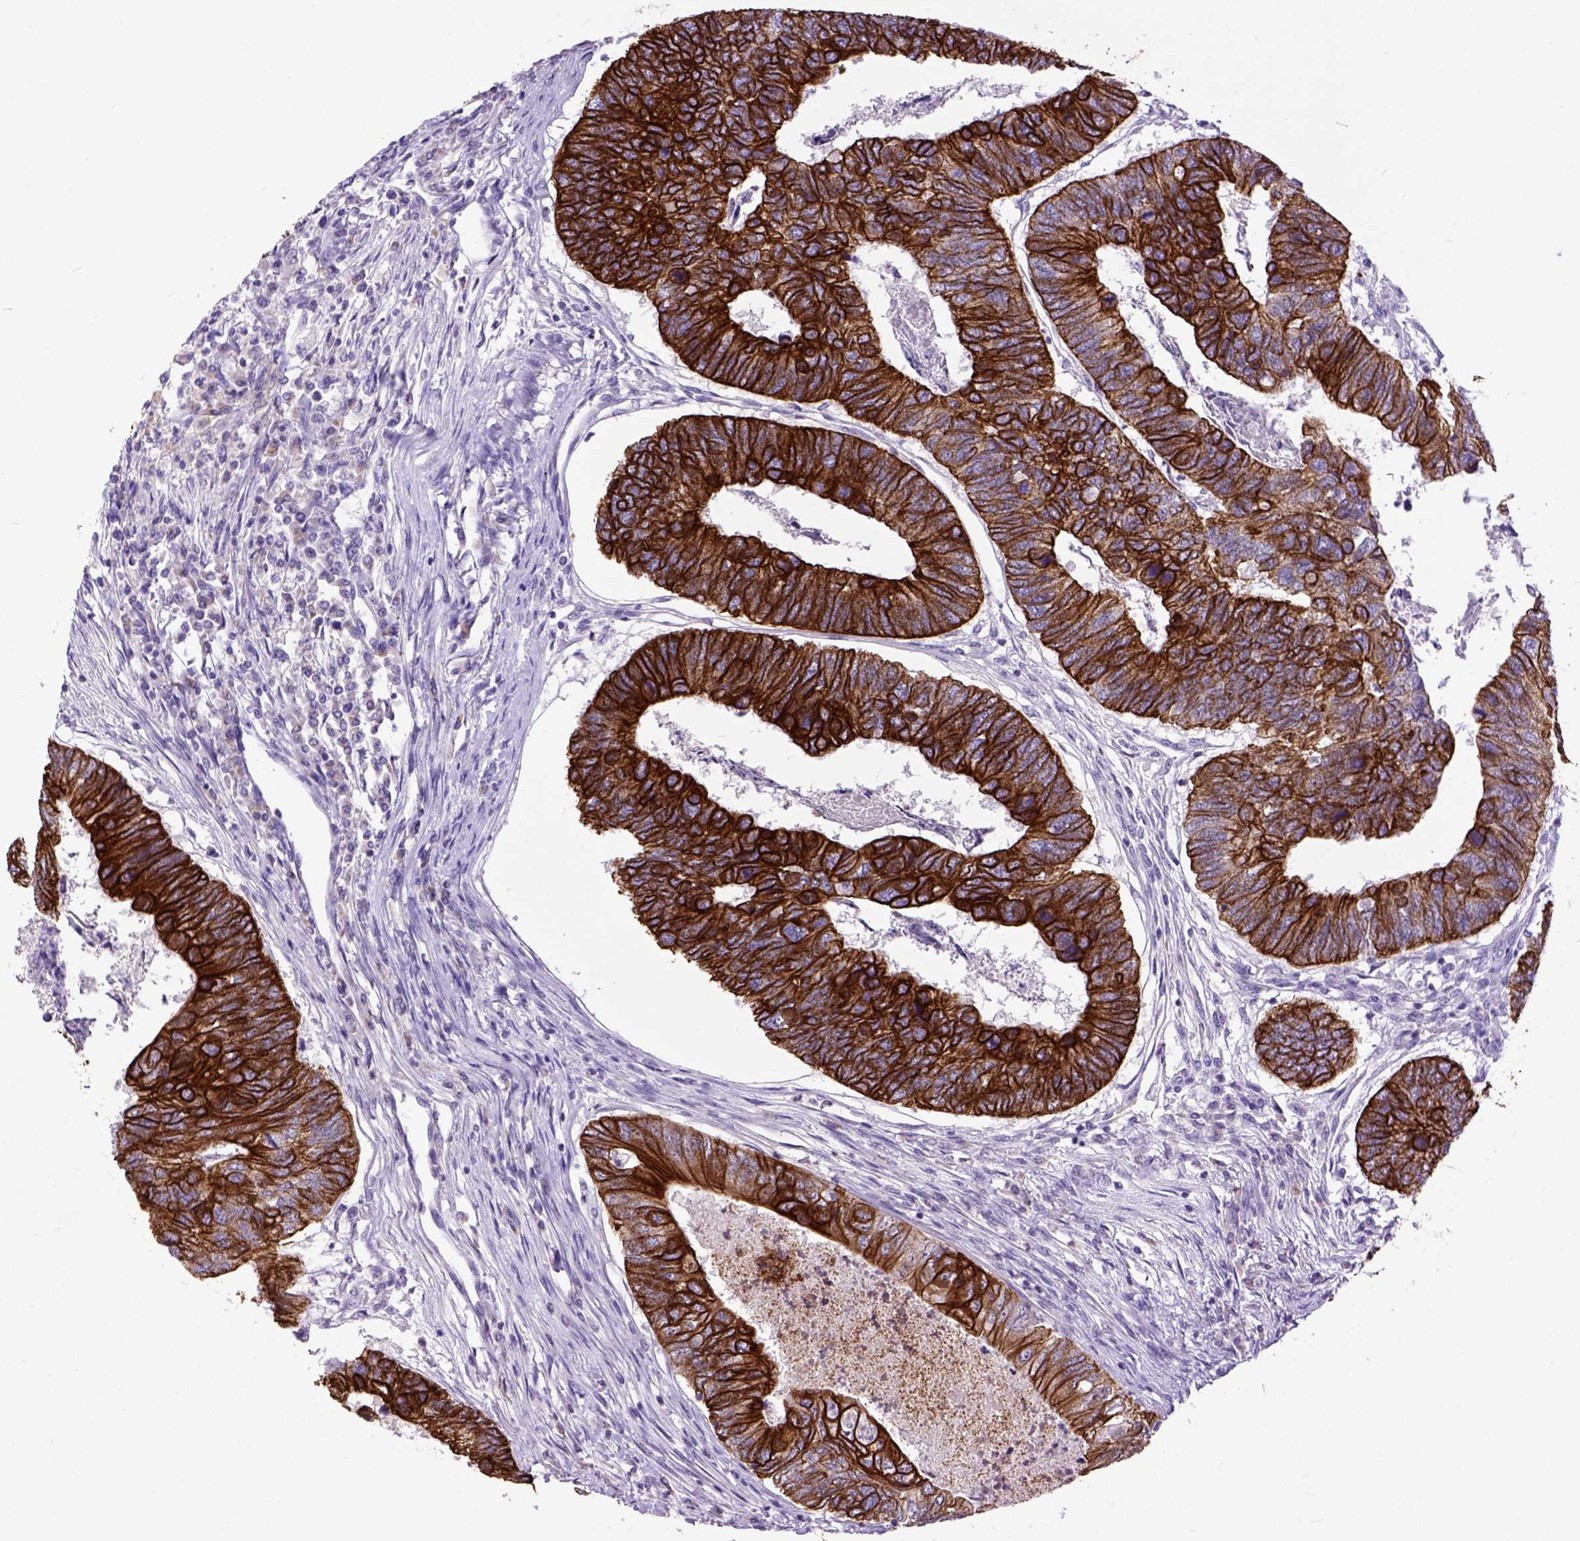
{"staining": {"intensity": "strong", "quantity": ">75%", "location": "cytoplasmic/membranous"}, "tissue": "colorectal cancer", "cell_type": "Tumor cells", "image_type": "cancer", "snomed": [{"axis": "morphology", "description": "Adenocarcinoma, NOS"}, {"axis": "topography", "description": "Colon"}], "caption": "Immunohistochemistry (DAB (3,3'-diaminobenzidine)) staining of colorectal cancer displays strong cytoplasmic/membranous protein expression in approximately >75% of tumor cells.", "gene": "RAB25", "patient": {"sex": "female", "age": 67}}